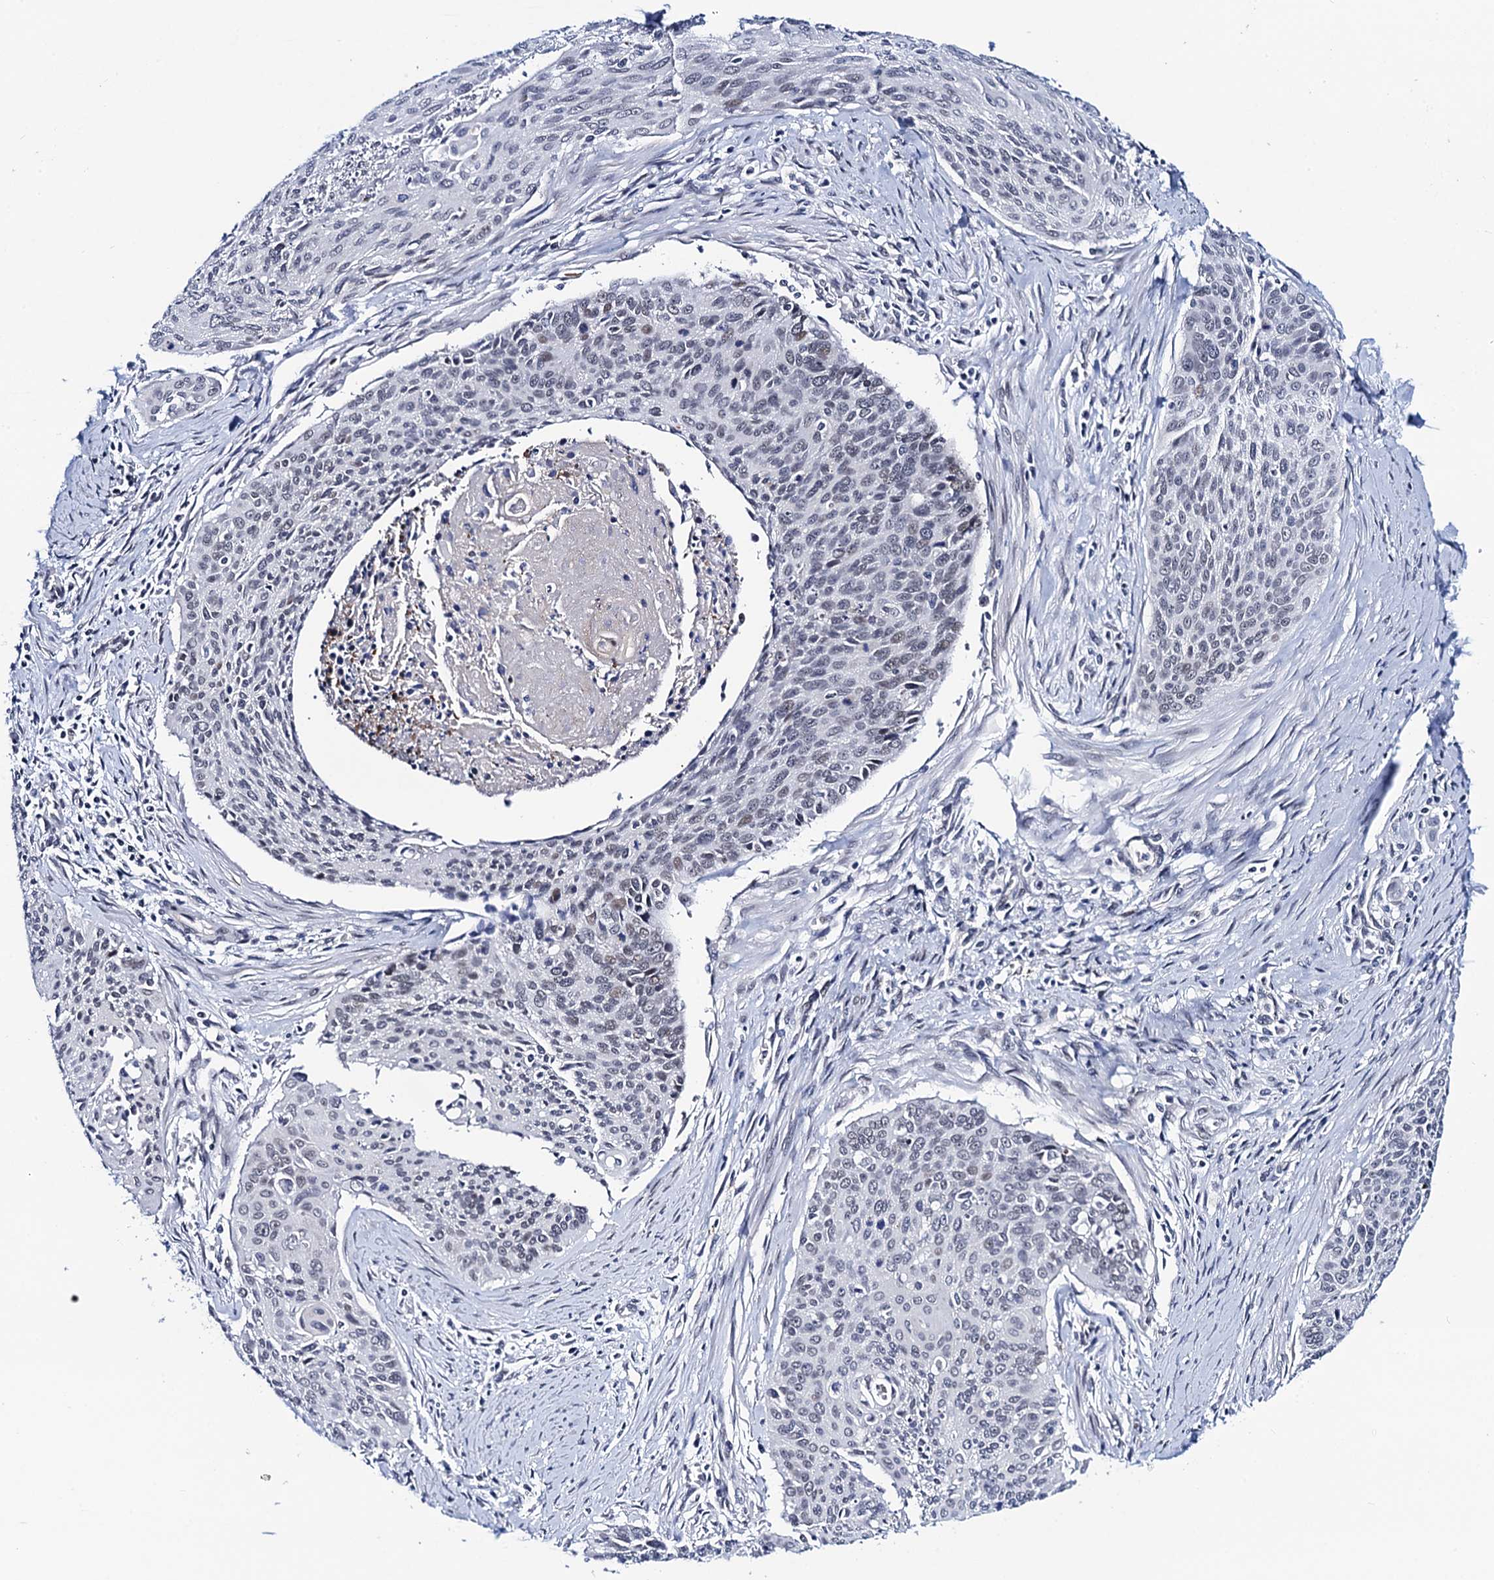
{"staining": {"intensity": "weak", "quantity": "<25%", "location": "nuclear"}, "tissue": "cervical cancer", "cell_type": "Tumor cells", "image_type": "cancer", "snomed": [{"axis": "morphology", "description": "Squamous cell carcinoma, NOS"}, {"axis": "topography", "description": "Cervix"}], "caption": "This is an immunohistochemistry (IHC) histopathology image of cervical cancer. There is no staining in tumor cells.", "gene": "C16orf87", "patient": {"sex": "female", "age": 55}}